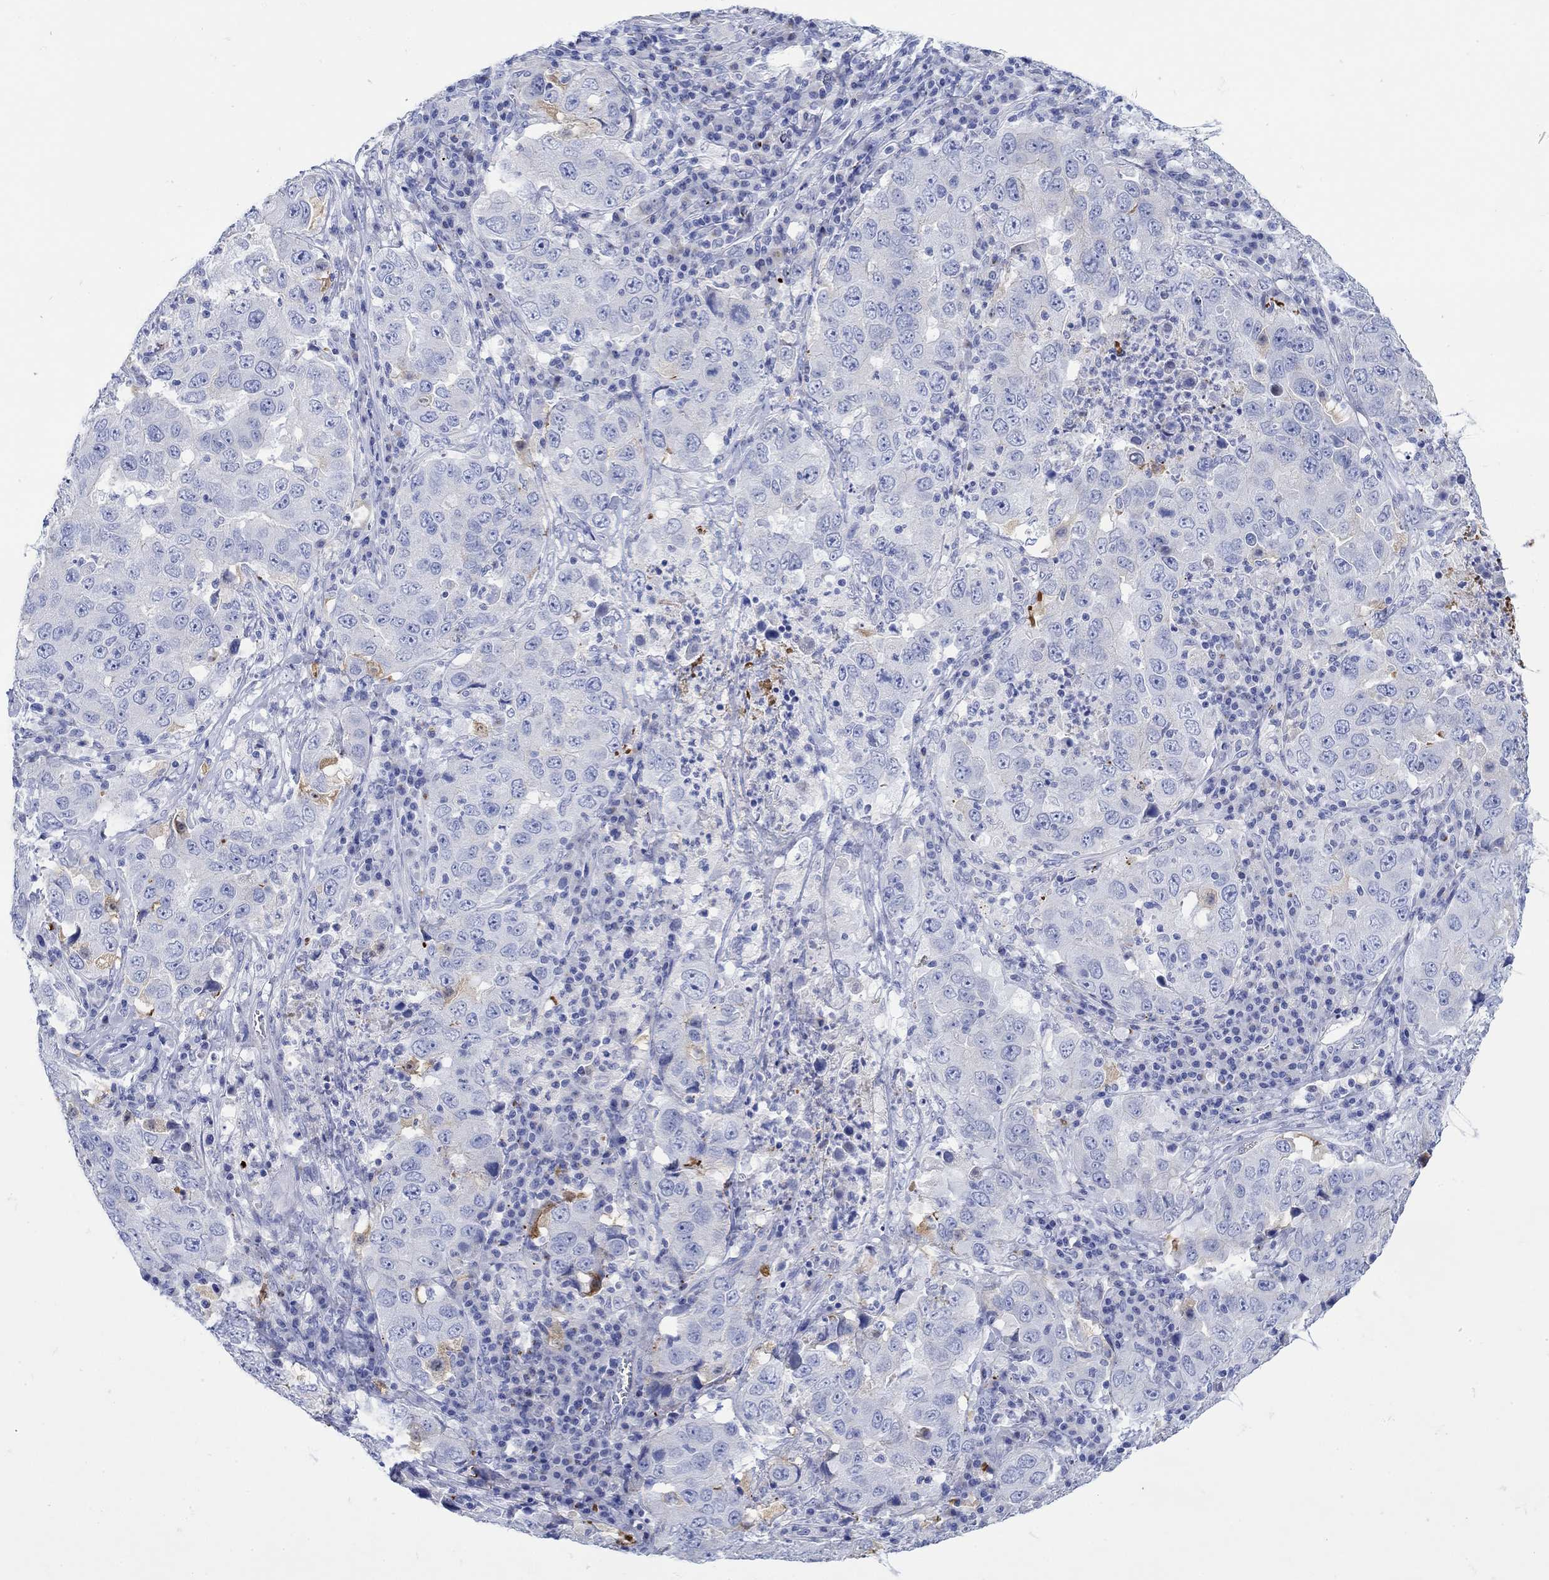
{"staining": {"intensity": "weak", "quantity": "<25%", "location": "cytoplasmic/membranous"}, "tissue": "lung cancer", "cell_type": "Tumor cells", "image_type": "cancer", "snomed": [{"axis": "morphology", "description": "Adenocarcinoma, NOS"}, {"axis": "topography", "description": "Lung"}], "caption": "DAB (3,3'-diaminobenzidine) immunohistochemical staining of lung adenocarcinoma exhibits no significant staining in tumor cells.", "gene": "ANKMY1", "patient": {"sex": "male", "age": 73}}